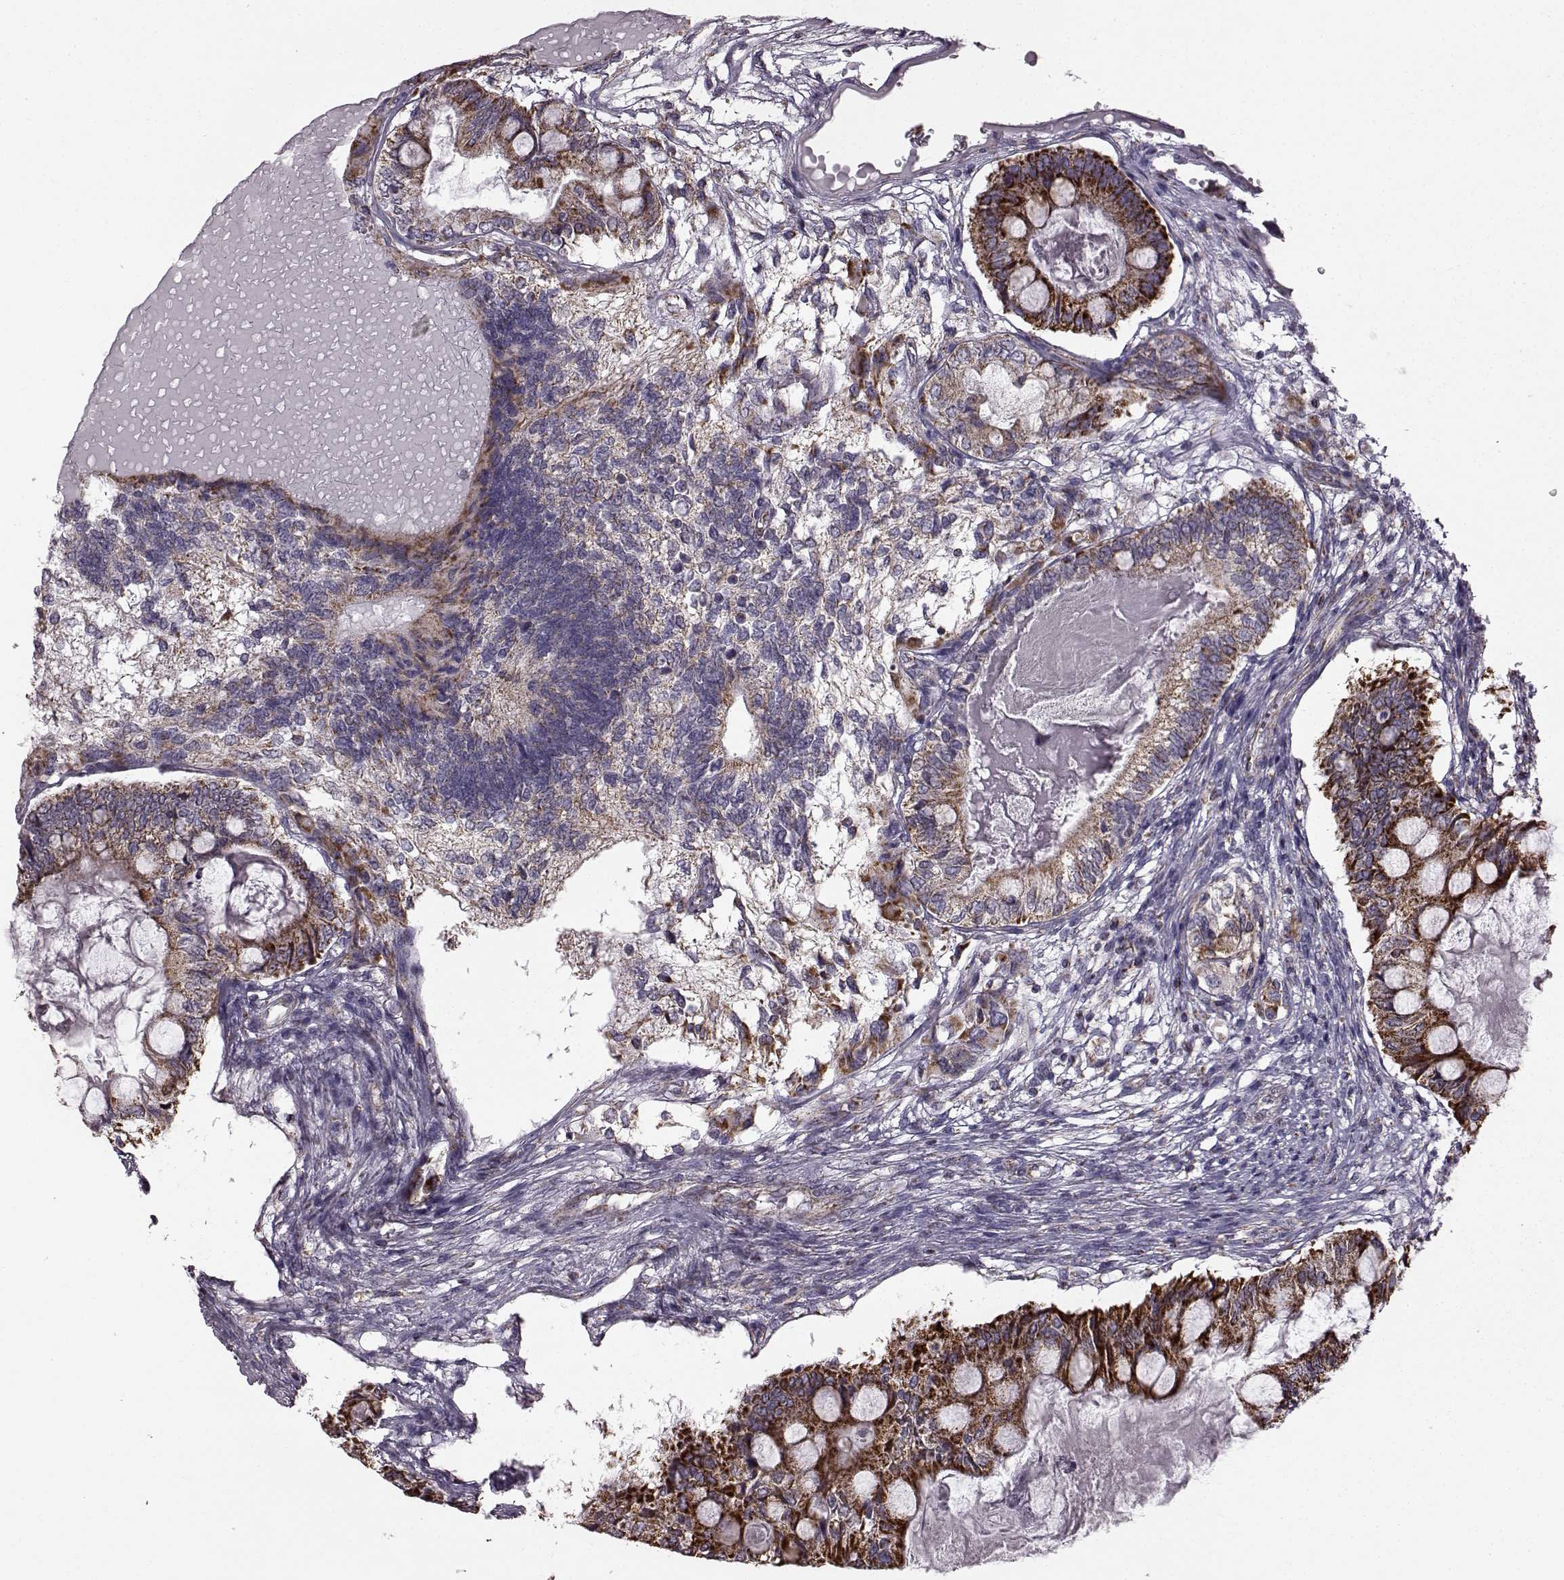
{"staining": {"intensity": "strong", "quantity": "25%-75%", "location": "cytoplasmic/membranous"}, "tissue": "testis cancer", "cell_type": "Tumor cells", "image_type": "cancer", "snomed": [{"axis": "morphology", "description": "Seminoma, NOS"}, {"axis": "morphology", "description": "Carcinoma, Embryonal, NOS"}, {"axis": "topography", "description": "Testis"}], "caption": "The immunohistochemical stain shows strong cytoplasmic/membranous positivity in tumor cells of embryonal carcinoma (testis) tissue.", "gene": "FAM8A1", "patient": {"sex": "male", "age": 41}}